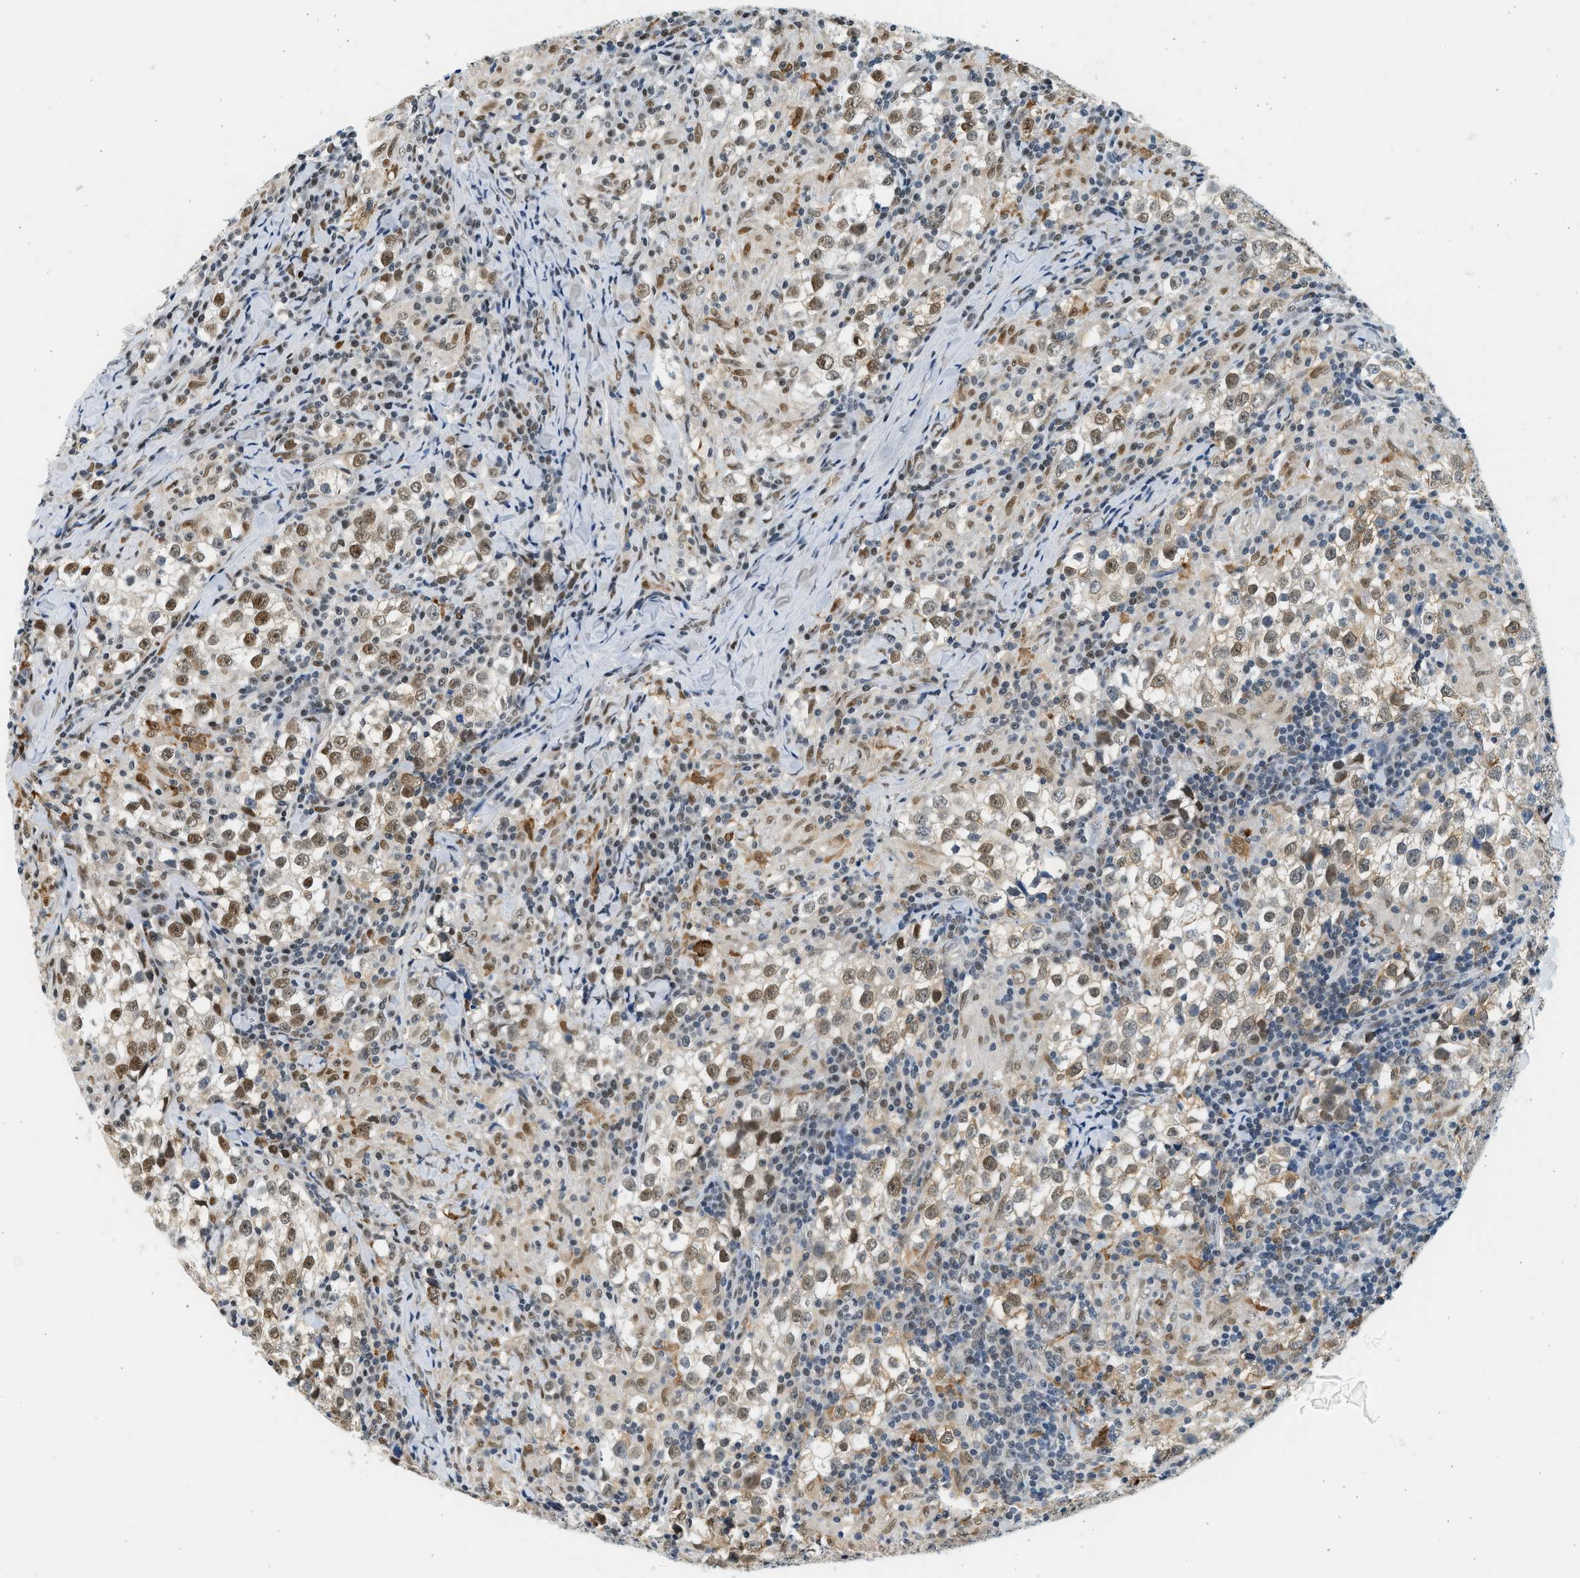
{"staining": {"intensity": "strong", "quantity": ">75%", "location": "nuclear"}, "tissue": "testis cancer", "cell_type": "Tumor cells", "image_type": "cancer", "snomed": [{"axis": "morphology", "description": "Seminoma, NOS"}, {"axis": "morphology", "description": "Carcinoma, Embryonal, NOS"}, {"axis": "topography", "description": "Testis"}], "caption": "IHC (DAB) staining of testis embryonal carcinoma reveals strong nuclear protein staining in about >75% of tumor cells. The staining is performed using DAB (3,3'-diaminobenzidine) brown chromogen to label protein expression. The nuclei are counter-stained blue using hematoxylin.", "gene": "HIPK1", "patient": {"sex": "male", "age": 36}}